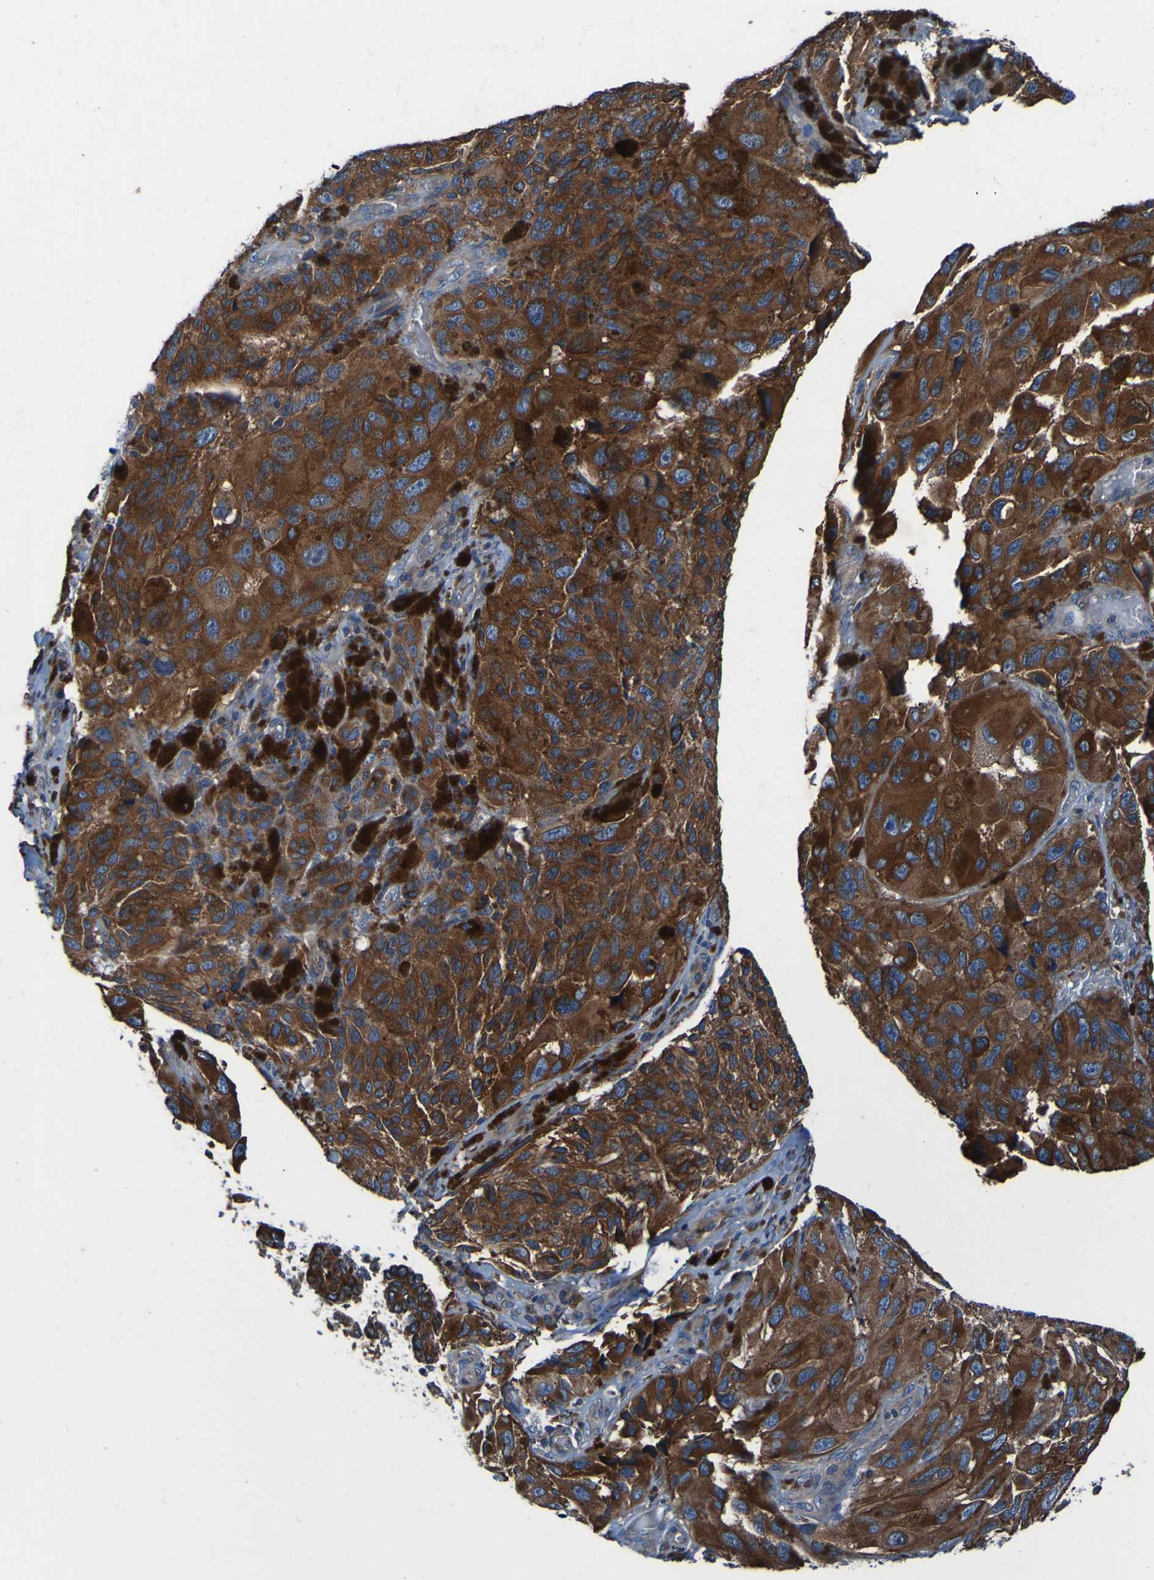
{"staining": {"intensity": "strong", "quantity": ">75%", "location": "cytoplasmic/membranous"}, "tissue": "melanoma", "cell_type": "Tumor cells", "image_type": "cancer", "snomed": [{"axis": "morphology", "description": "Malignant melanoma, NOS"}, {"axis": "topography", "description": "Skin"}], "caption": "Immunohistochemistry micrograph of melanoma stained for a protein (brown), which exhibits high levels of strong cytoplasmic/membranous positivity in approximately >75% of tumor cells.", "gene": "RAB5B", "patient": {"sex": "female", "age": 73}}